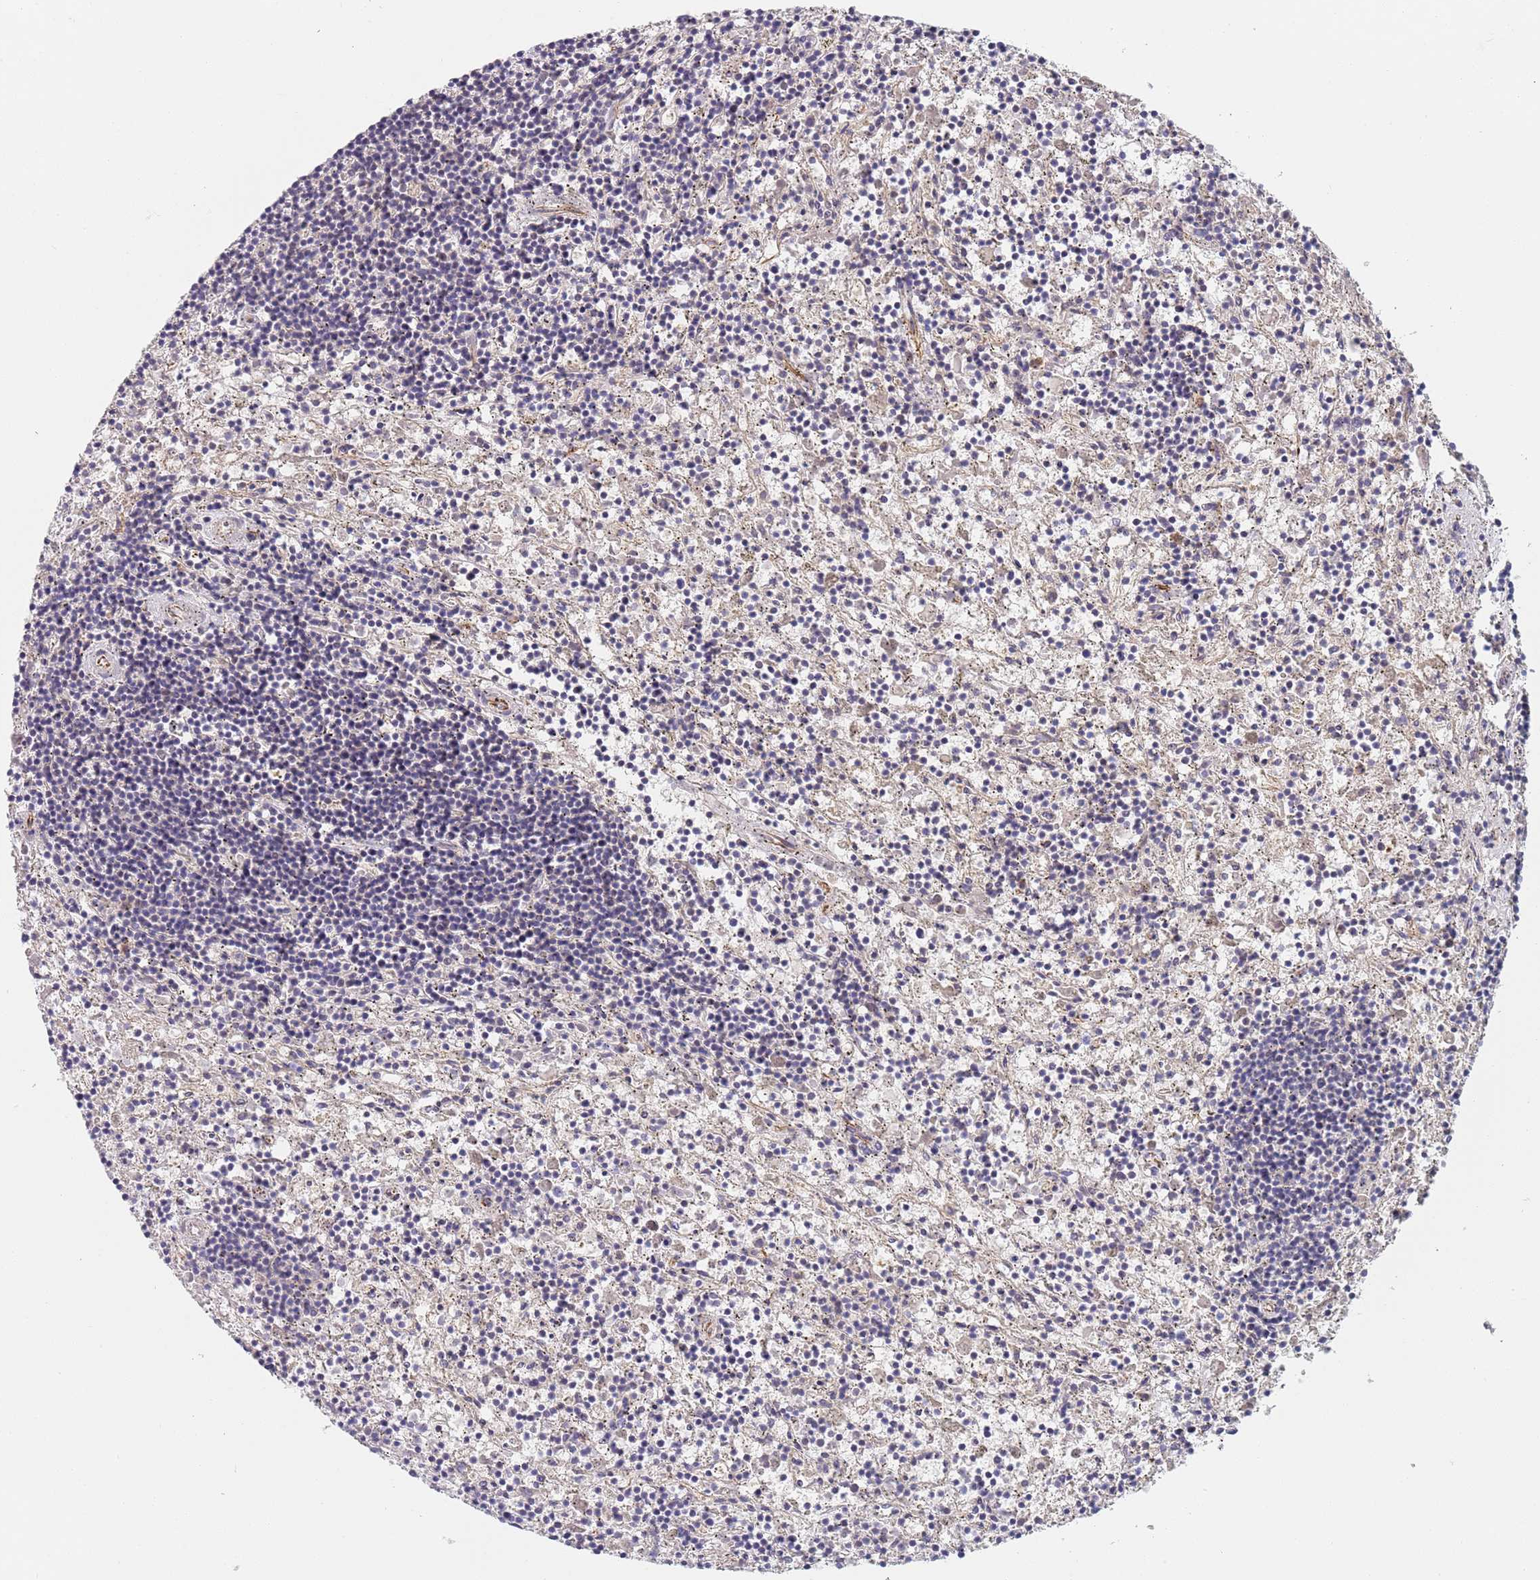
{"staining": {"intensity": "negative", "quantity": "none", "location": "none"}, "tissue": "lymphoma", "cell_type": "Tumor cells", "image_type": "cancer", "snomed": [{"axis": "morphology", "description": "Malignant lymphoma, non-Hodgkin's type, Low grade"}, {"axis": "topography", "description": "Spleen"}], "caption": "The photomicrograph shows no significant staining in tumor cells of lymphoma.", "gene": "B4GALT4", "patient": {"sex": "male", "age": 76}}